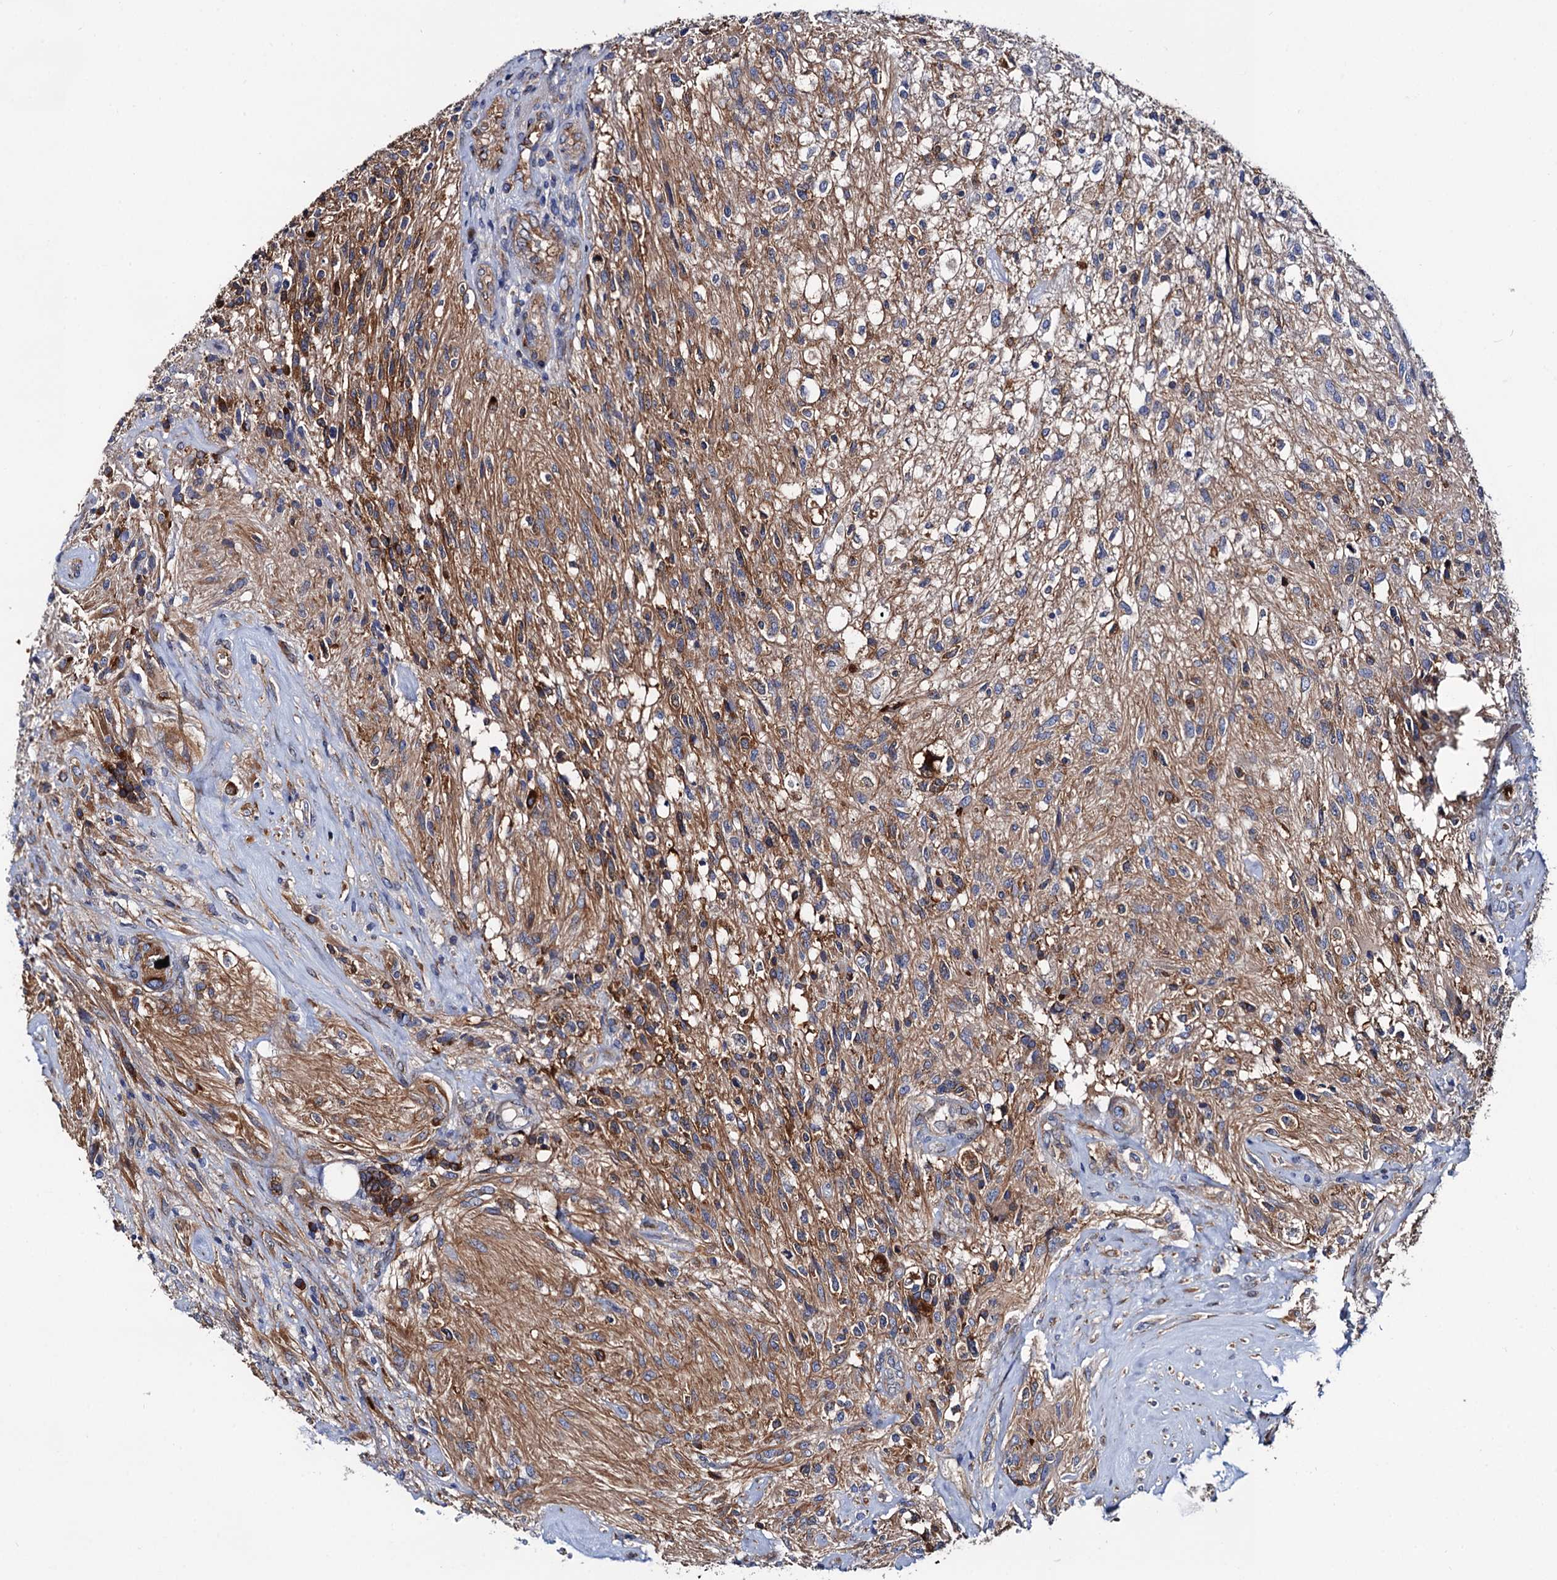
{"staining": {"intensity": "moderate", "quantity": "<25%", "location": "cytoplasmic/membranous"}, "tissue": "glioma", "cell_type": "Tumor cells", "image_type": "cancer", "snomed": [{"axis": "morphology", "description": "Glioma, malignant, High grade"}, {"axis": "topography", "description": "Brain"}], "caption": "Moderate cytoplasmic/membranous protein positivity is identified in approximately <25% of tumor cells in high-grade glioma (malignant).", "gene": "ZDHHC18", "patient": {"sex": "male", "age": 56}}